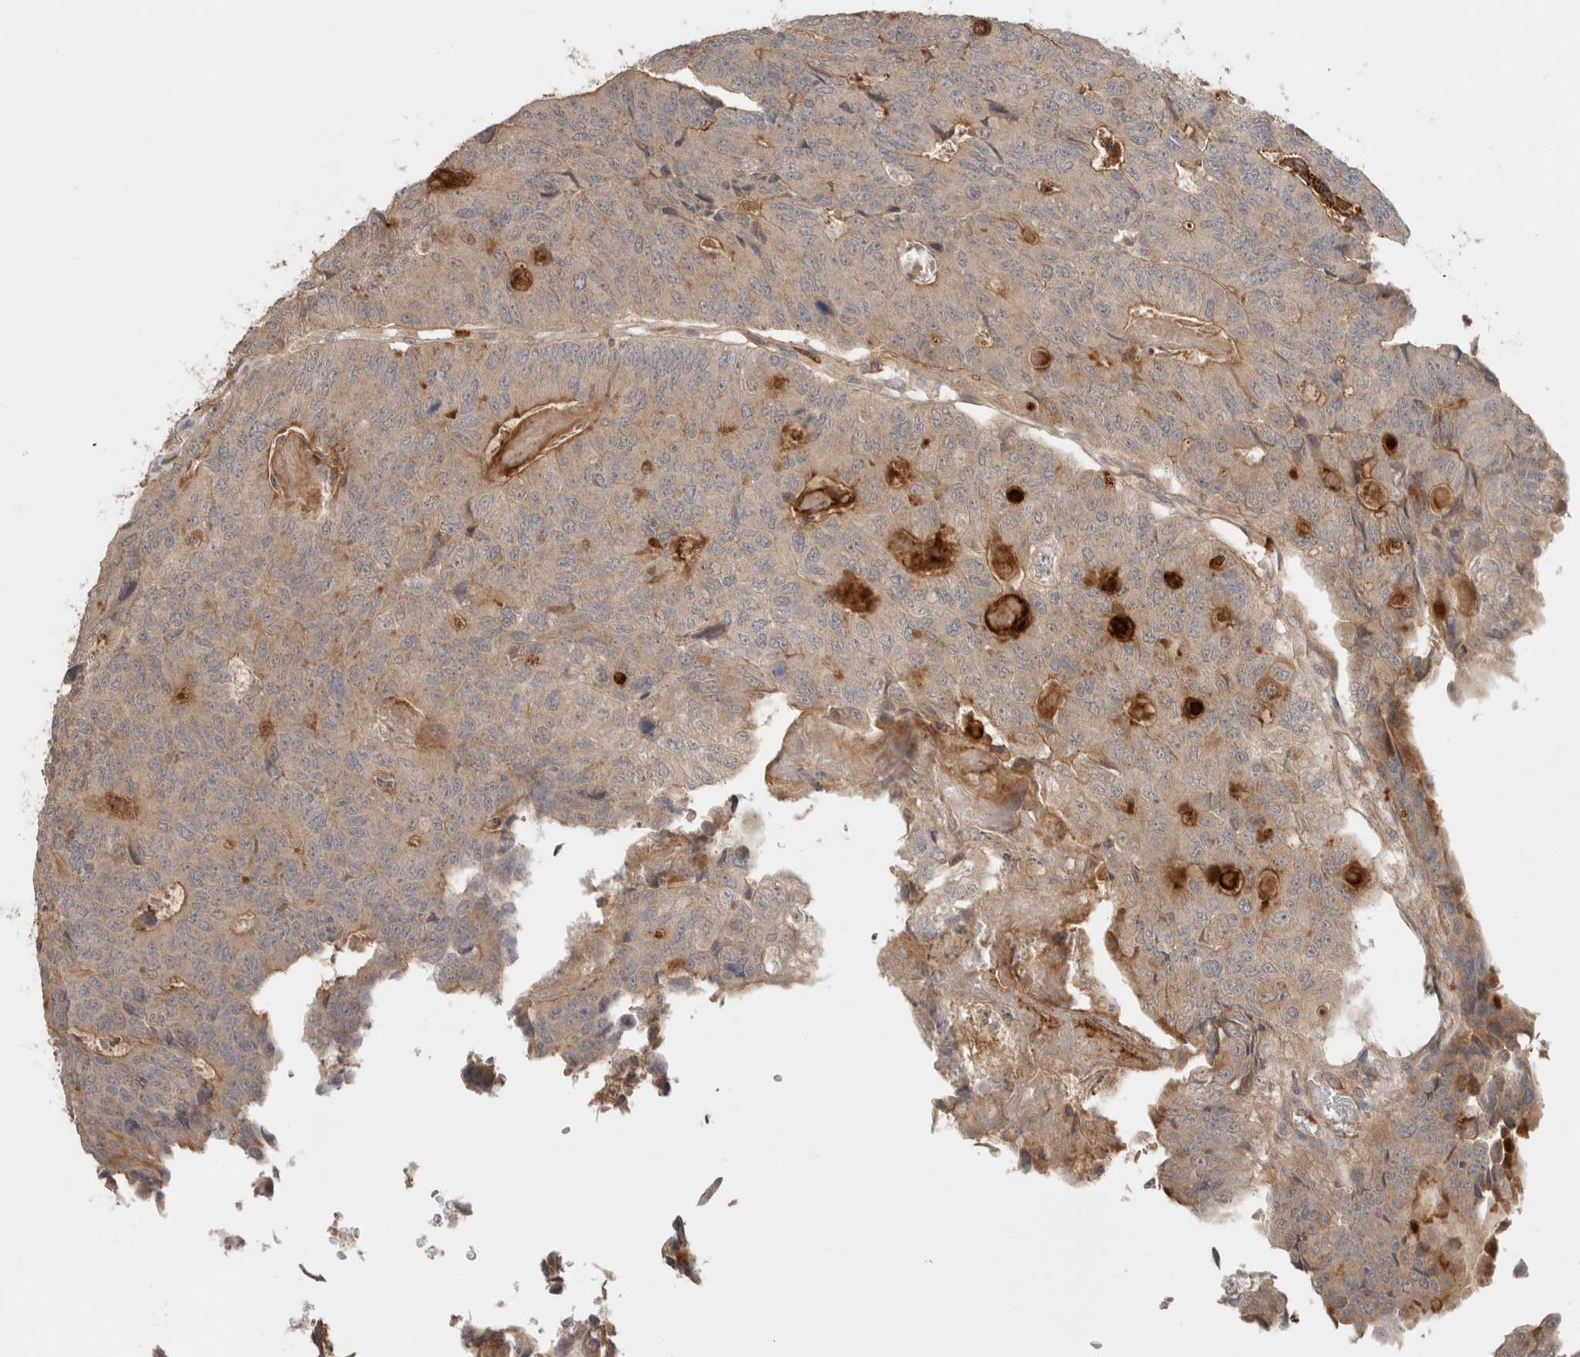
{"staining": {"intensity": "weak", "quantity": ">75%", "location": "cytoplasmic/membranous"}, "tissue": "colorectal cancer", "cell_type": "Tumor cells", "image_type": "cancer", "snomed": [{"axis": "morphology", "description": "Adenocarcinoma, NOS"}, {"axis": "topography", "description": "Colon"}], "caption": "IHC photomicrograph of colorectal cancer stained for a protein (brown), which demonstrates low levels of weak cytoplasmic/membranous positivity in about >75% of tumor cells.", "gene": "HSPG2", "patient": {"sex": "female", "age": 67}}